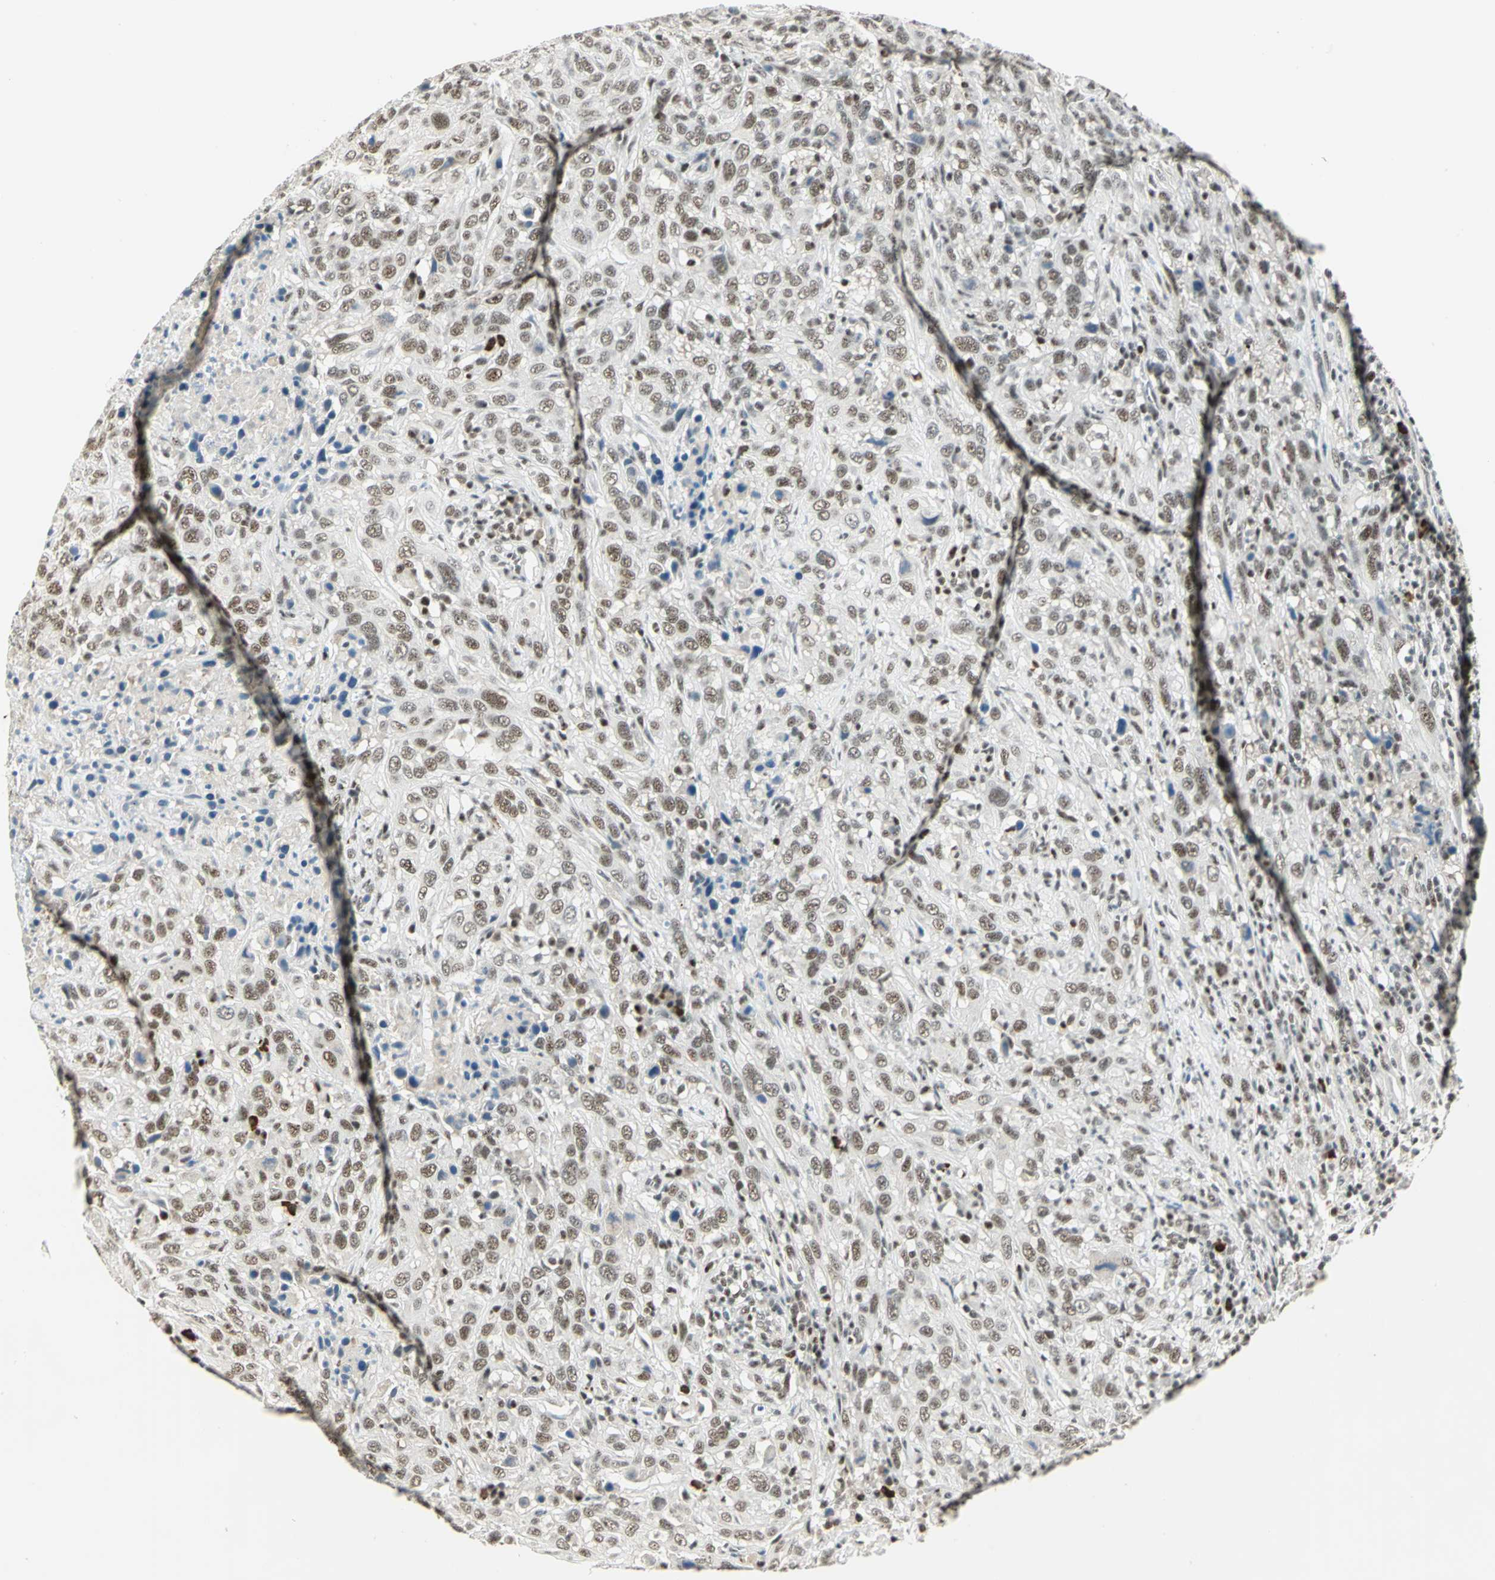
{"staining": {"intensity": "moderate", "quantity": ">75%", "location": "nuclear"}, "tissue": "urothelial cancer", "cell_type": "Tumor cells", "image_type": "cancer", "snomed": [{"axis": "morphology", "description": "Urothelial carcinoma, High grade"}, {"axis": "topography", "description": "Urinary bladder"}], "caption": "A medium amount of moderate nuclear positivity is identified in approximately >75% of tumor cells in urothelial cancer tissue.", "gene": "CCNT1", "patient": {"sex": "male", "age": 61}}